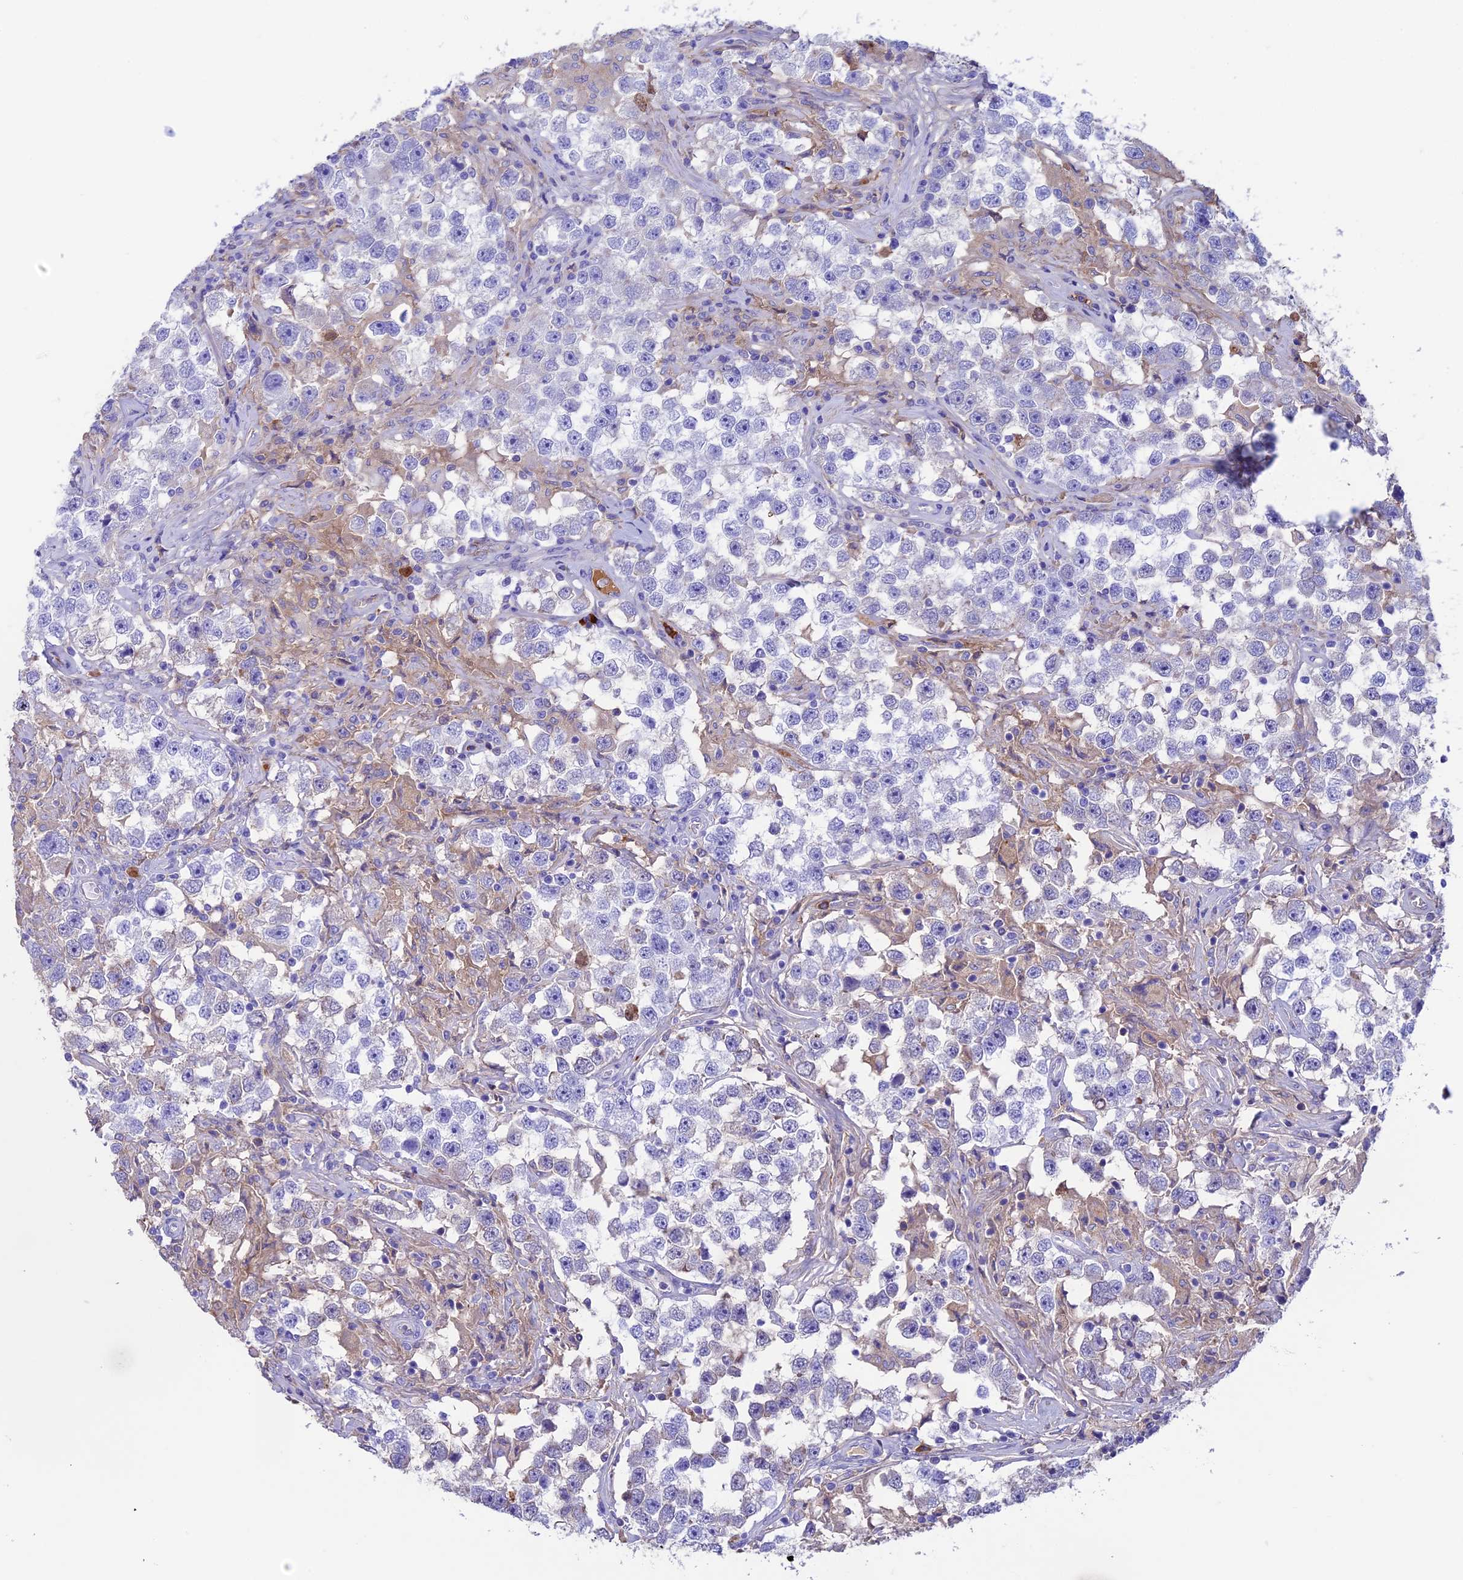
{"staining": {"intensity": "negative", "quantity": "none", "location": "none"}, "tissue": "testis cancer", "cell_type": "Tumor cells", "image_type": "cancer", "snomed": [{"axis": "morphology", "description": "Seminoma, NOS"}, {"axis": "topography", "description": "Testis"}], "caption": "An immunohistochemistry image of testis cancer (seminoma) is shown. There is no staining in tumor cells of testis cancer (seminoma).", "gene": "IGSF6", "patient": {"sex": "male", "age": 46}}